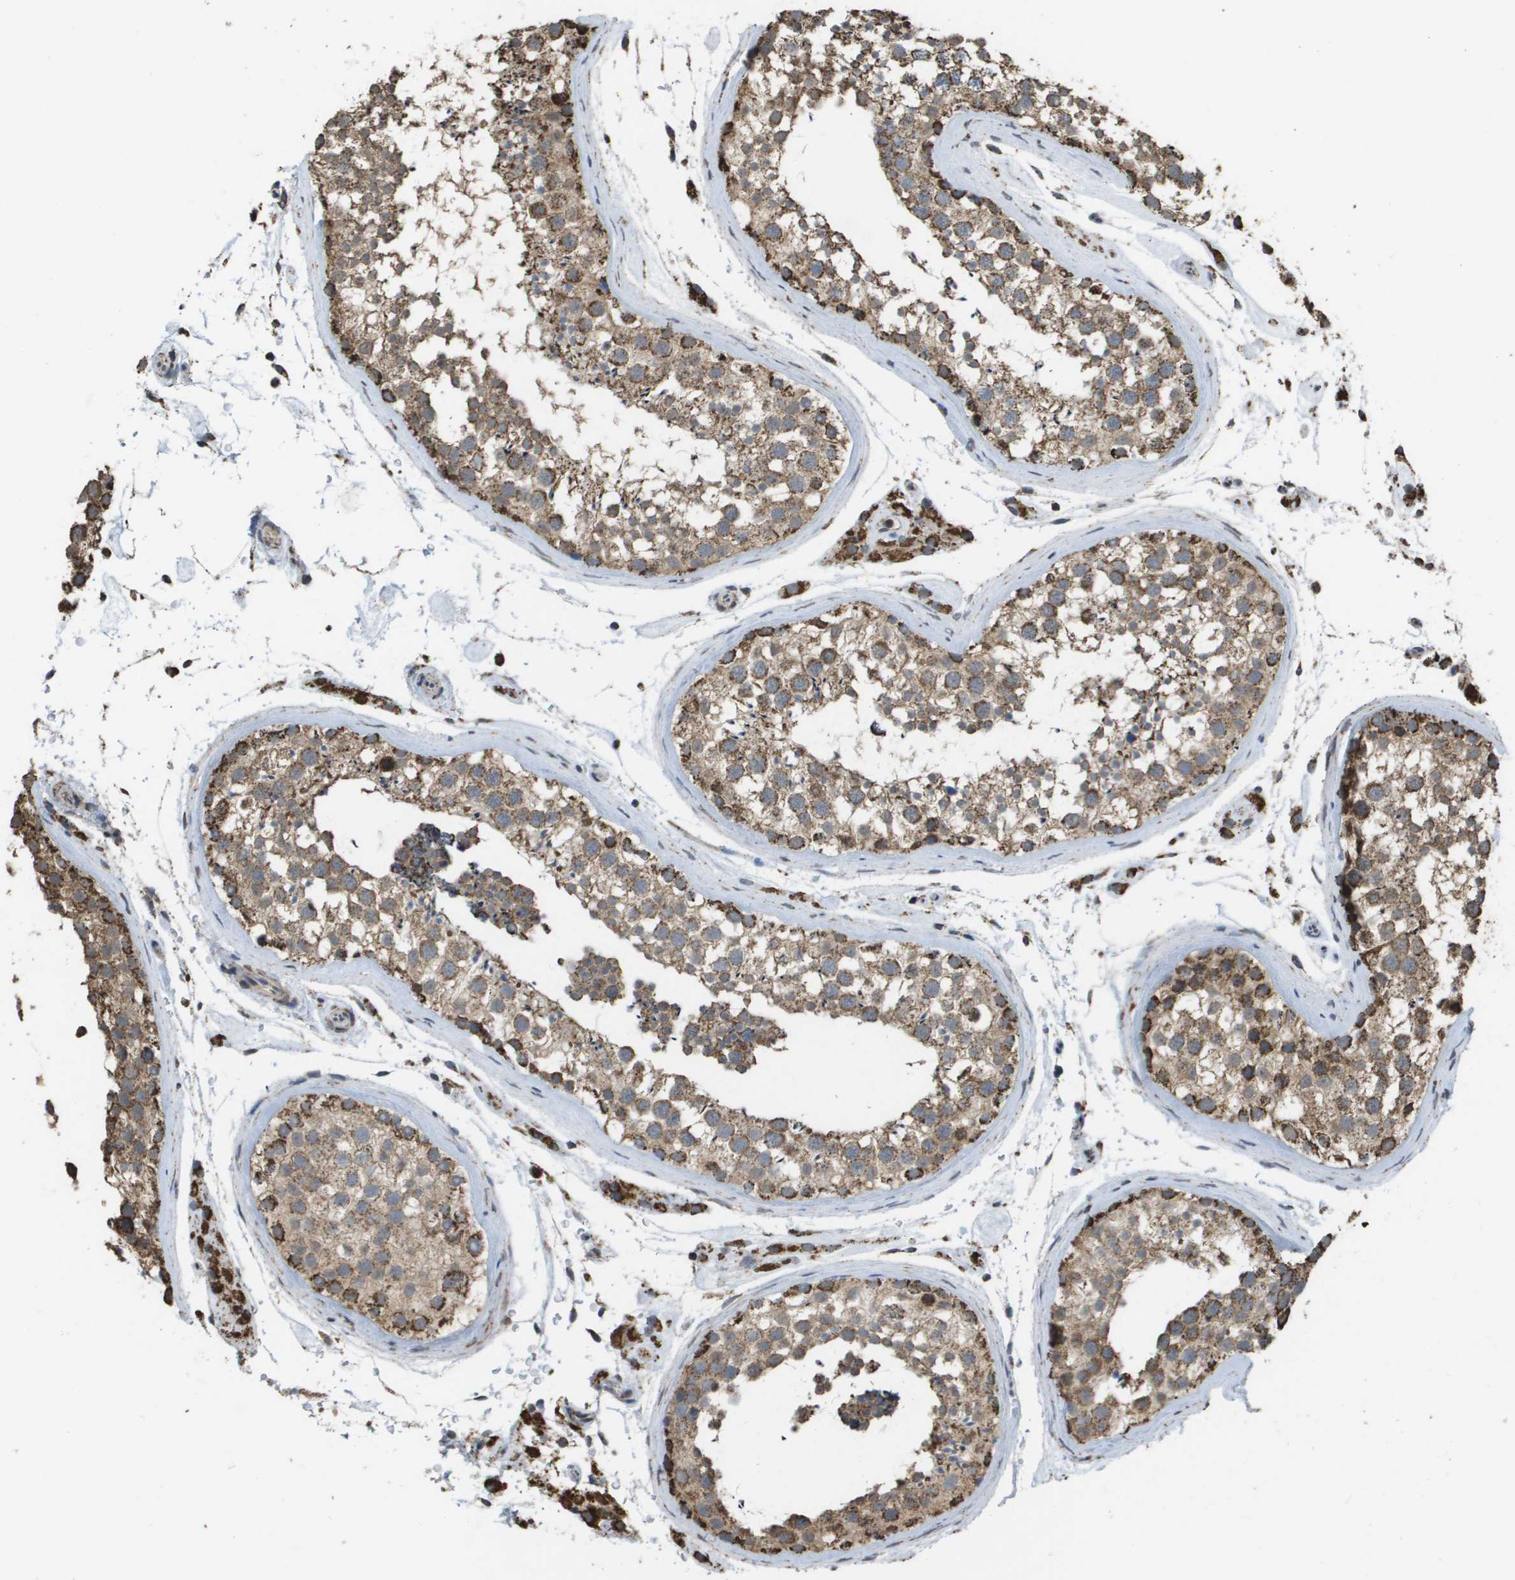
{"staining": {"intensity": "moderate", "quantity": "25%-75%", "location": "cytoplasmic/membranous"}, "tissue": "testis", "cell_type": "Cells in seminiferous ducts", "image_type": "normal", "snomed": [{"axis": "morphology", "description": "Normal tissue, NOS"}, {"axis": "topography", "description": "Testis"}], "caption": "IHC of unremarkable testis shows medium levels of moderate cytoplasmic/membranous positivity in about 25%-75% of cells in seminiferous ducts.", "gene": "HSPE1", "patient": {"sex": "male", "age": 46}}